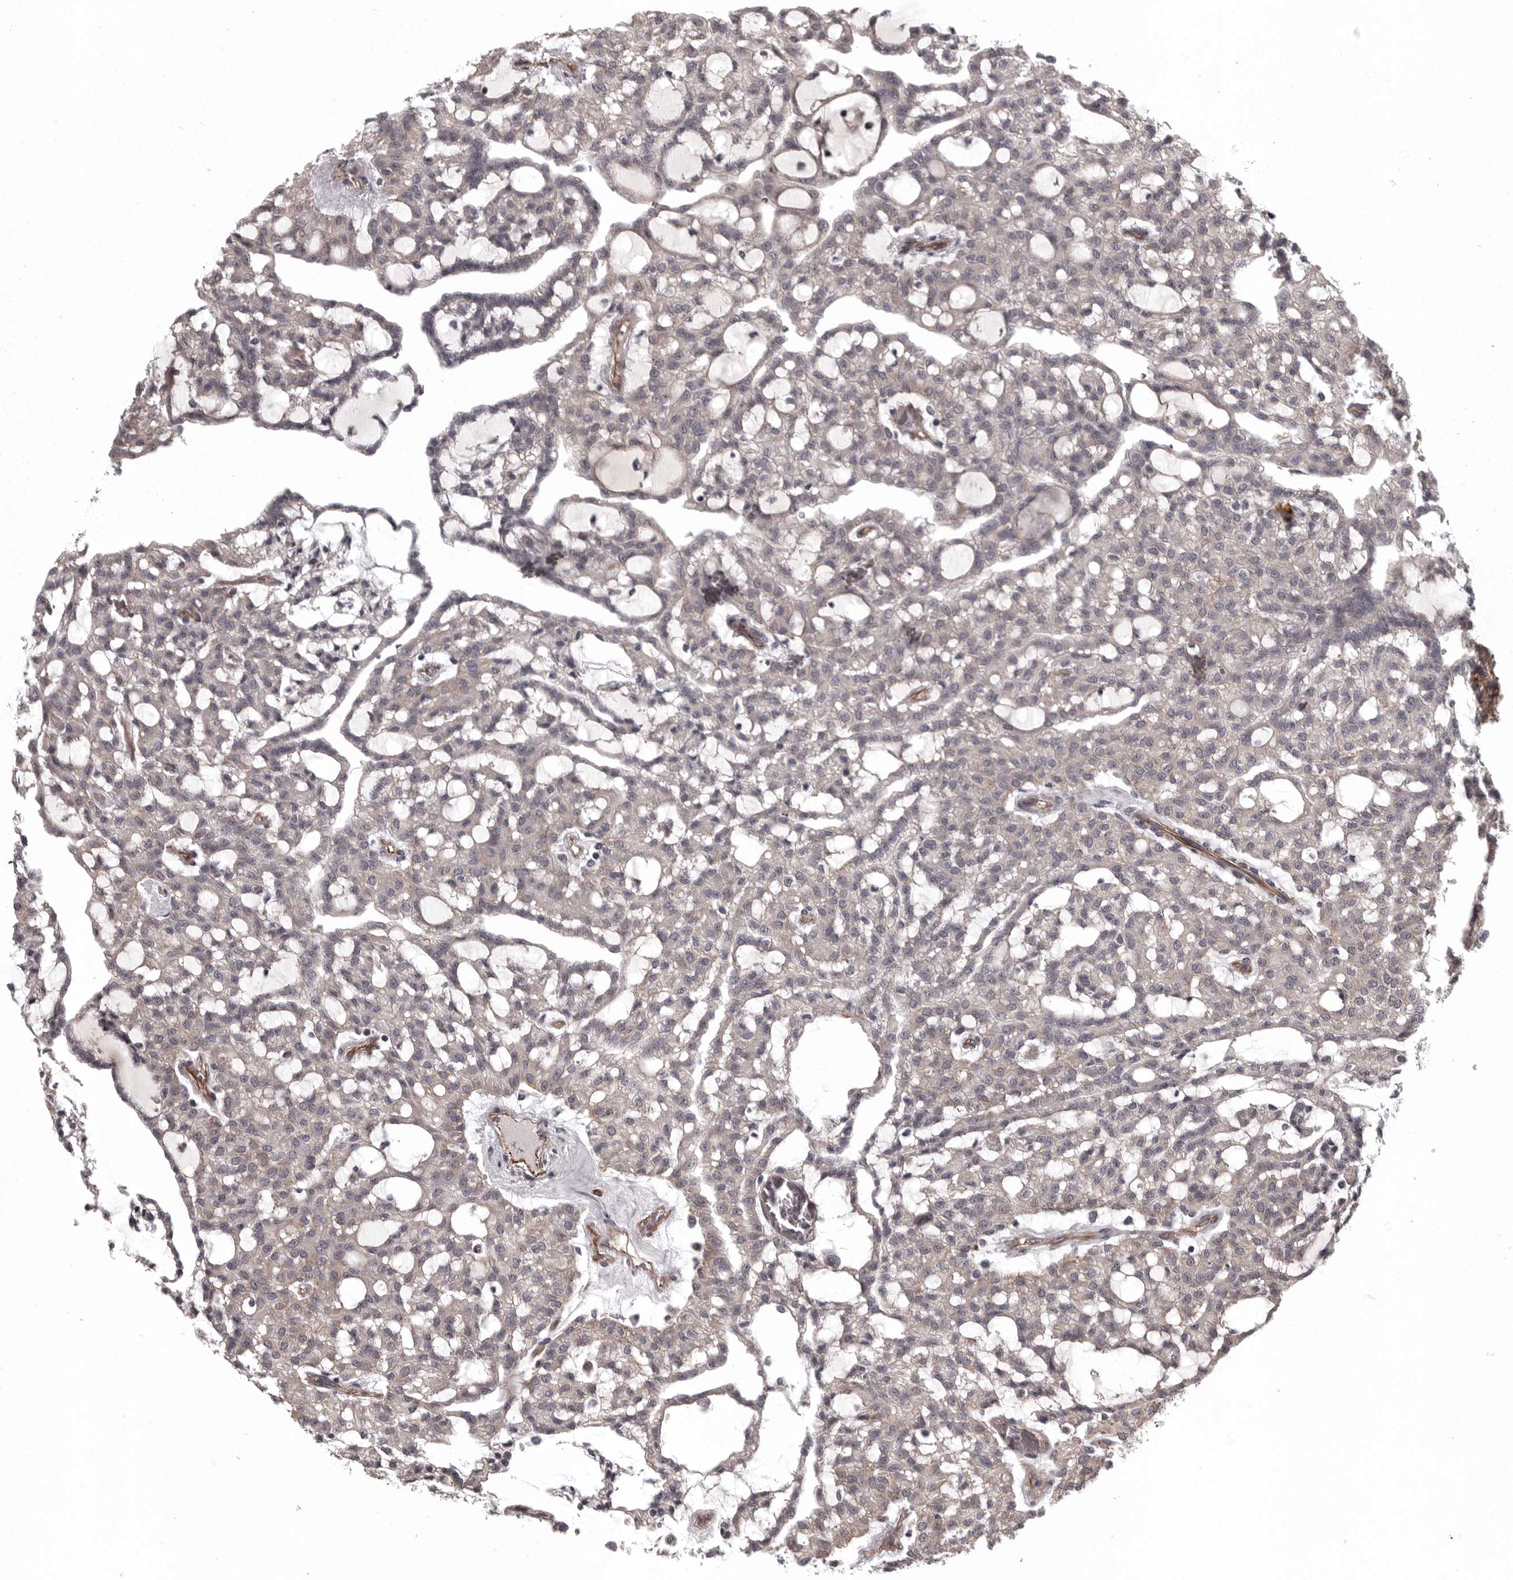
{"staining": {"intensity": "weak", "quantity": "<25%", "location": "cytoplasmic/membranous"}, "tissue": "renal cancer", "cell_type": "Tumor cells", "image_type": "cancer", "snomed": [{"axis": "morphology", "description": "Adenocarcinoma, NOS"}, {"axis": "topography", "description": "Kidney"}], "caption": "The photomicrograph shows no staining of tumor cells in renal adenocarcinoma.", "gene": "FAAP100", "patient": {"sex": "male", "age": 63}}